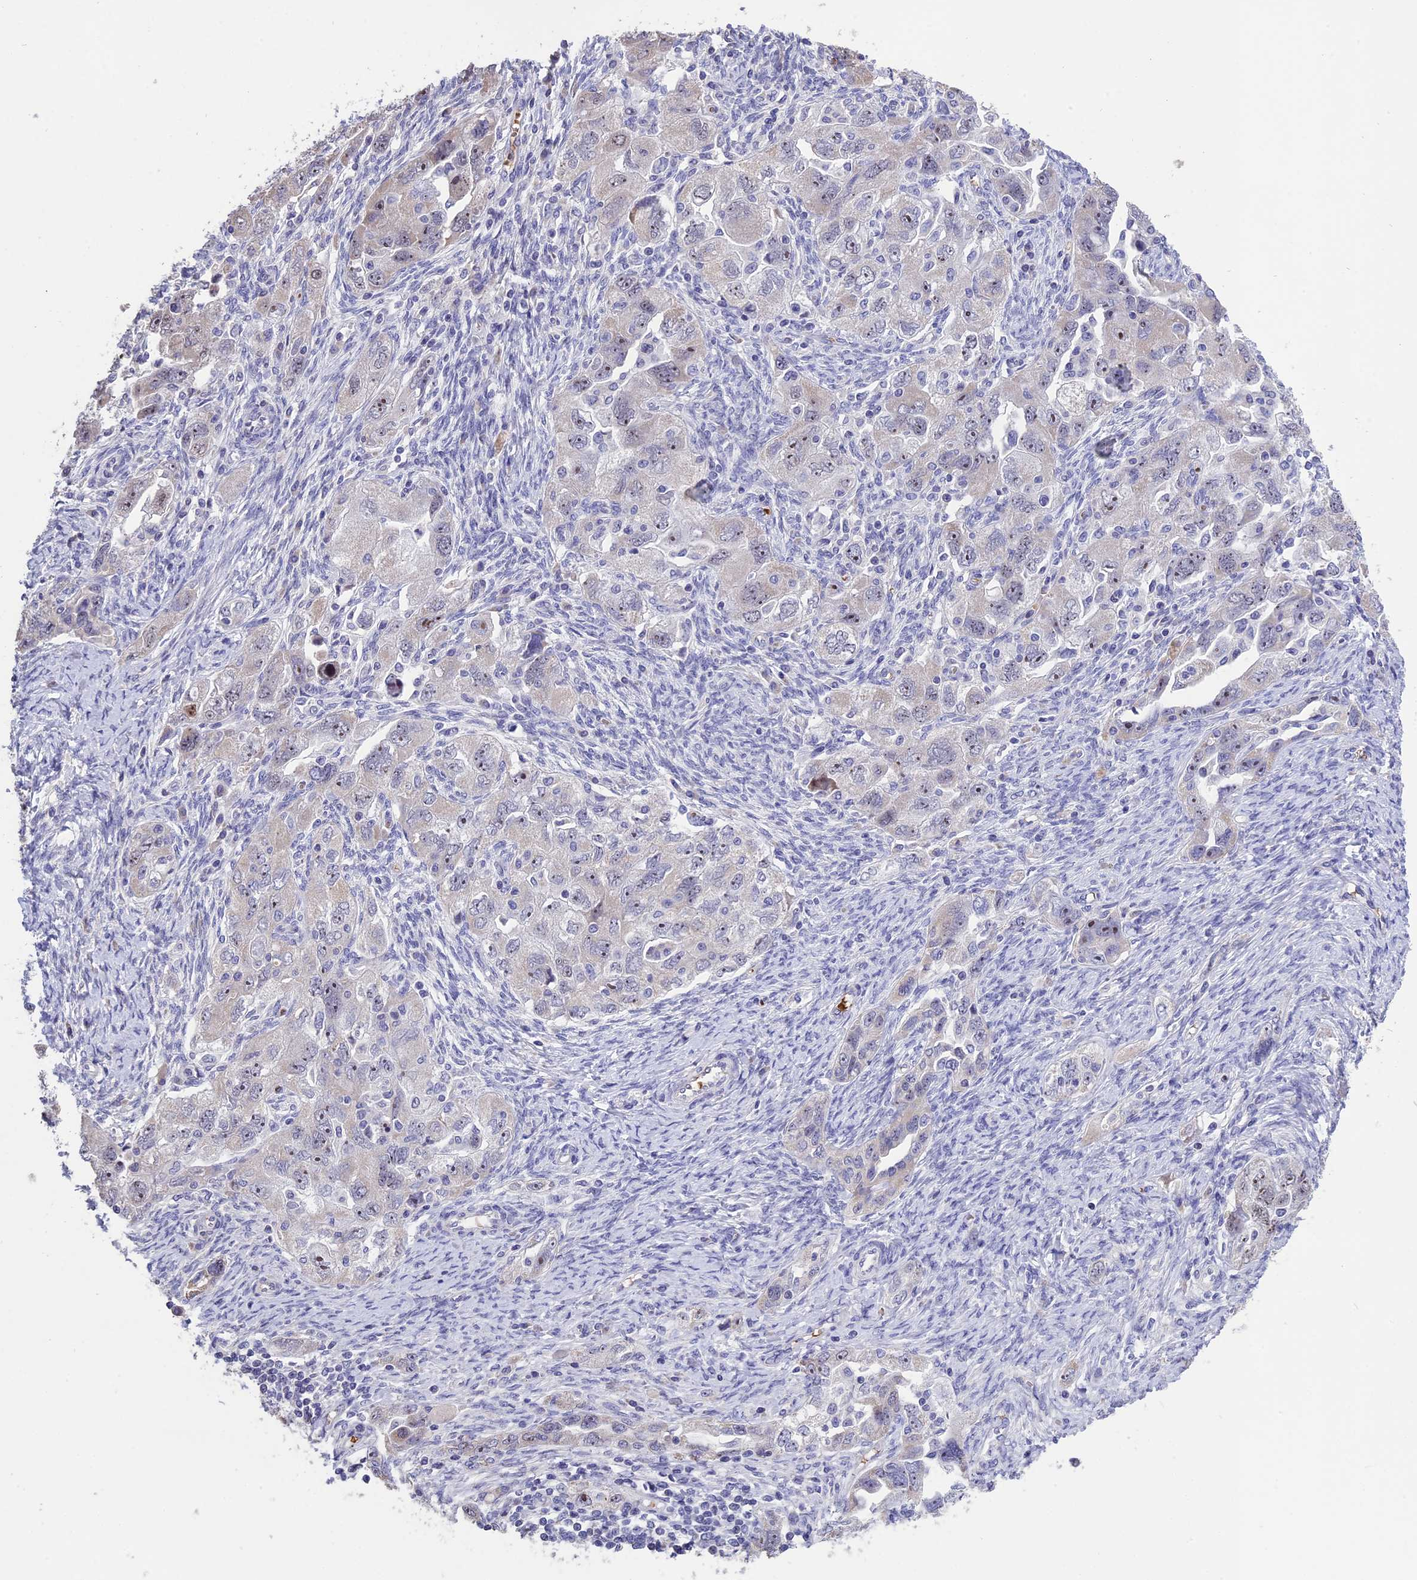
{"staining": {"intensity": "weak", "quantity": "25%-75%", "location": "nuclear"}, "tissue": "ovarian cancer", "cell_type": "Tumor cells", "image_type": "cancer", "snomed": [{"axis": "morphology", "description": "Carcinoma, NOS"}, {"axis": "morphology", "description": "Cystadenocarcinoma, serous, NOS"}, {"axis": "topography", "description": "Ovary"}], "caption": "Approximately 25%-75% of tumor cells in carcinoma (ovarian) reveal weak nuclear protein expression as visualized by brown immunohistochemical staining.", "gene": "KNOP1", "patient": {"sex": "female", "age": 69}}